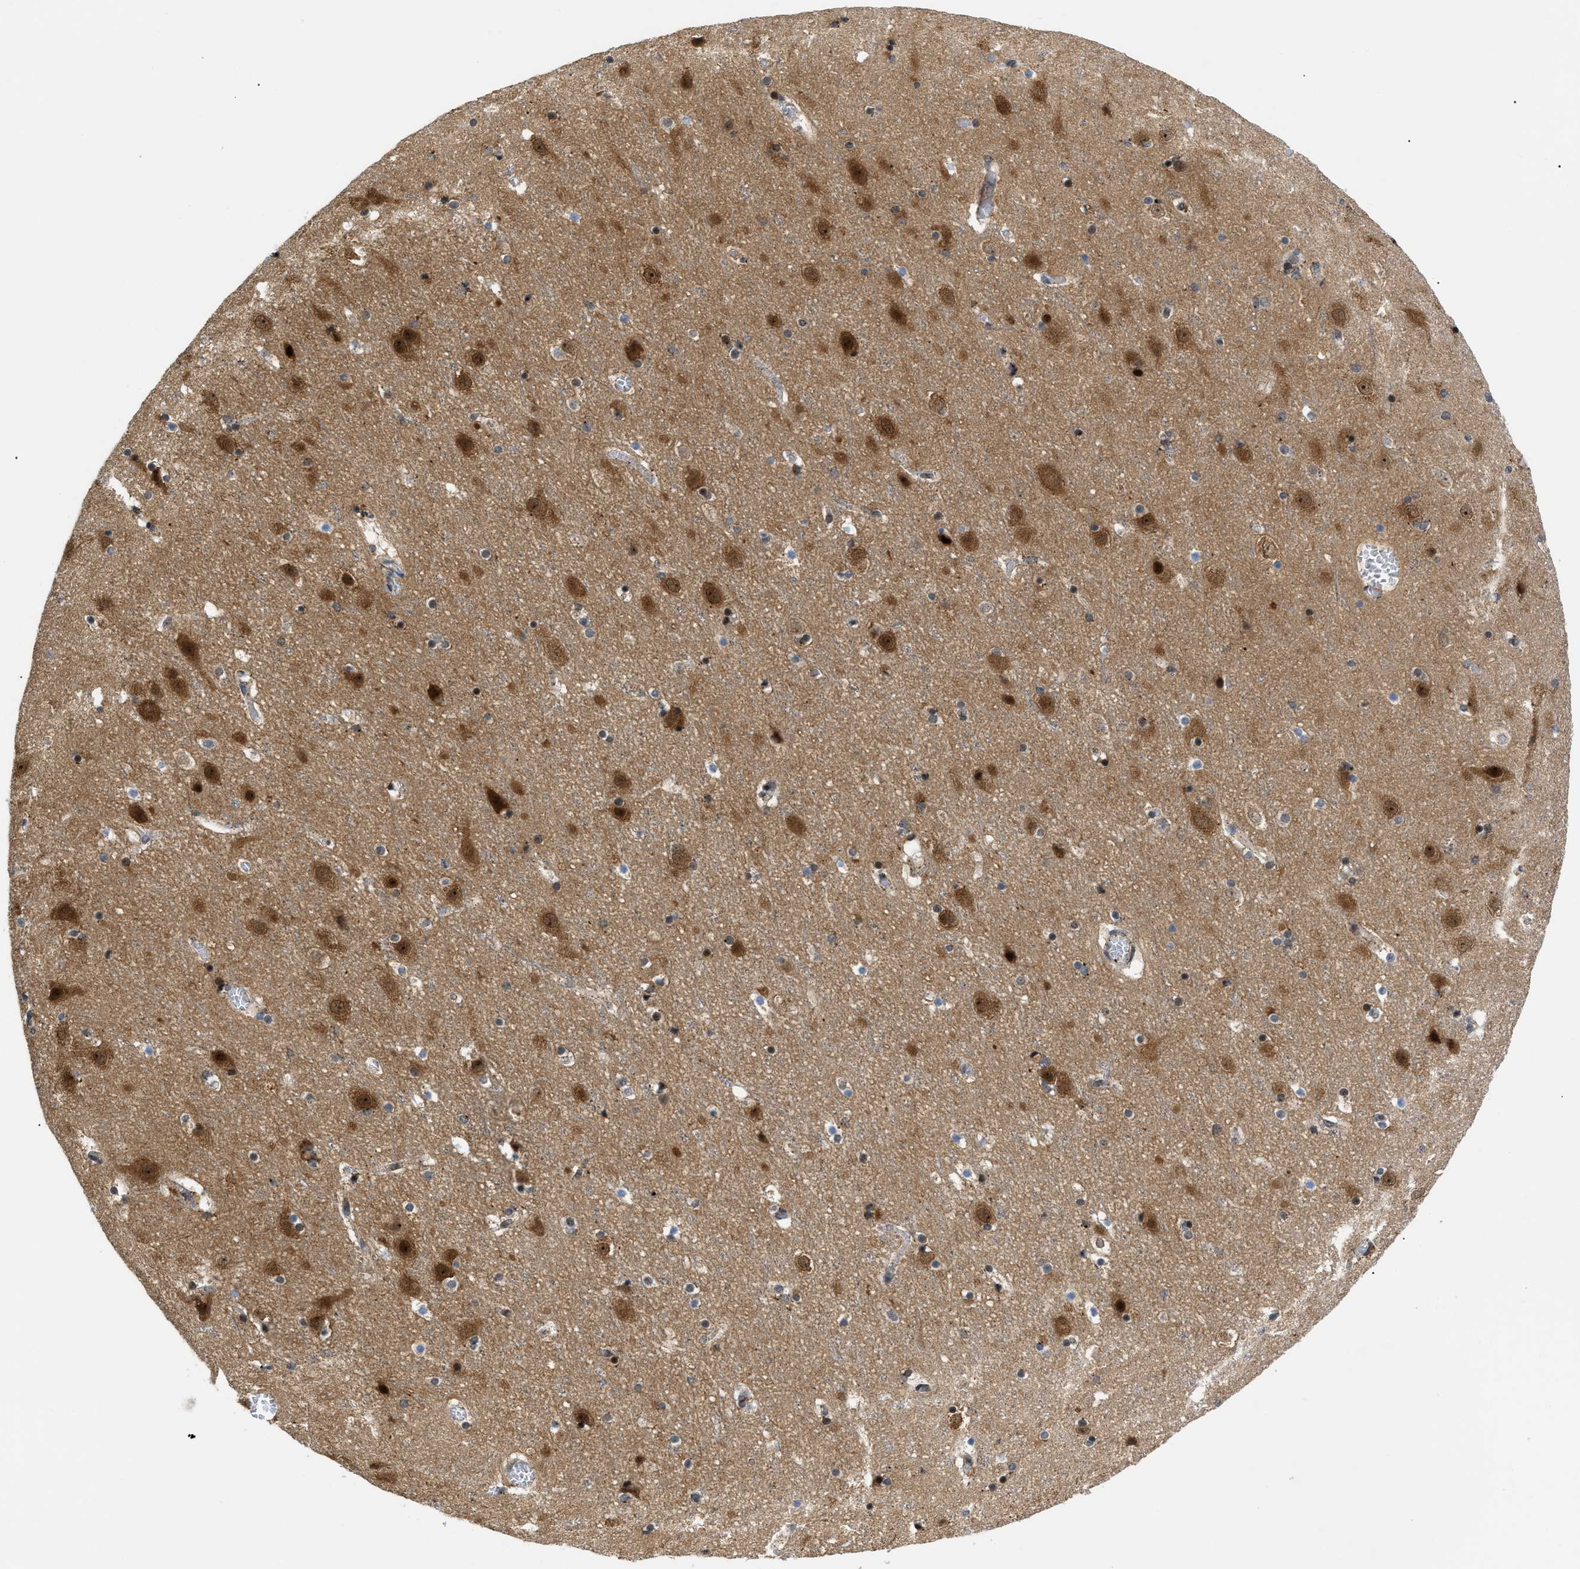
{"staining": {"intensity": "weak", "quantity": ">75%", "location": "nuclear"}, "tissue": "cerebral cortex", "cell_type": "Endothelial cells", "image_type": "normal", "snomed": [{"axis": "morphology", "description": "Normal tissue, NOS"}, {"axis": "topography", "description": "Cerebral cortex"}], "caption": "Brown immunohistochemical staining in benign human cerebral cortex reveals weak nuclear expression in approximately >75% of endothelial cells. Ihc stains the protein in brown and the nuclei are stained blue.", "gene": "ZBTB11", "patient": {"sex": "male", "age": 45}}